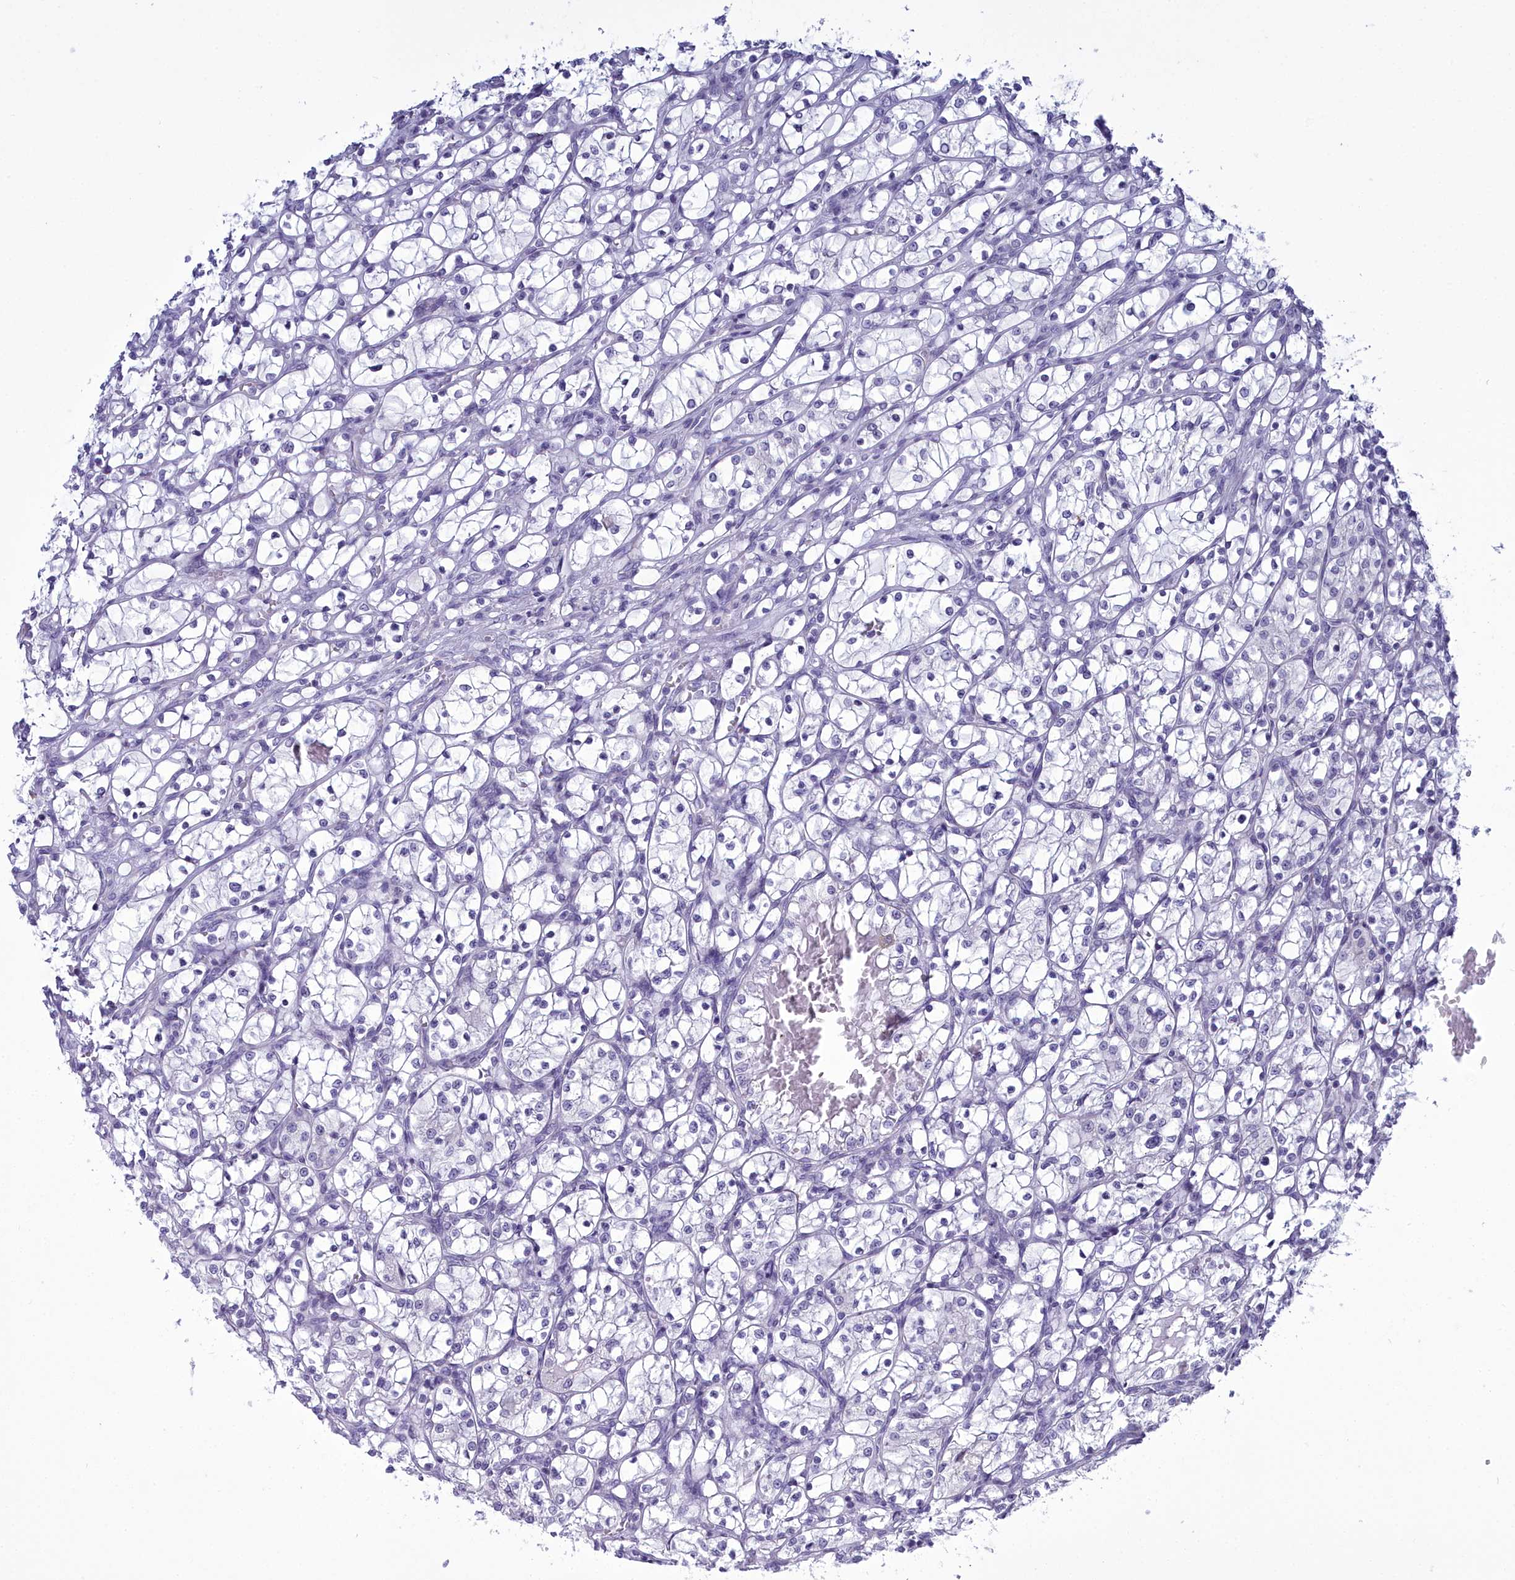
{"staining": {"intensity": "negative", "quantity": "none", "location": "none"}, "tissue": "renal cancer", "cell_type": "Tumor cells", "image_type": "cancer", "snomed": [{"axis": "morphology", "description": "Adenocarcinoma, NOS"}, {"axis": "topography", "description": "Kidney"}], "caption": "Immunohistochemistry of renal adenocarcinoma exhibits no positivity in tumor cells.", "gene": "MAP6", "patient": {"sex": "female", "age": 69}}